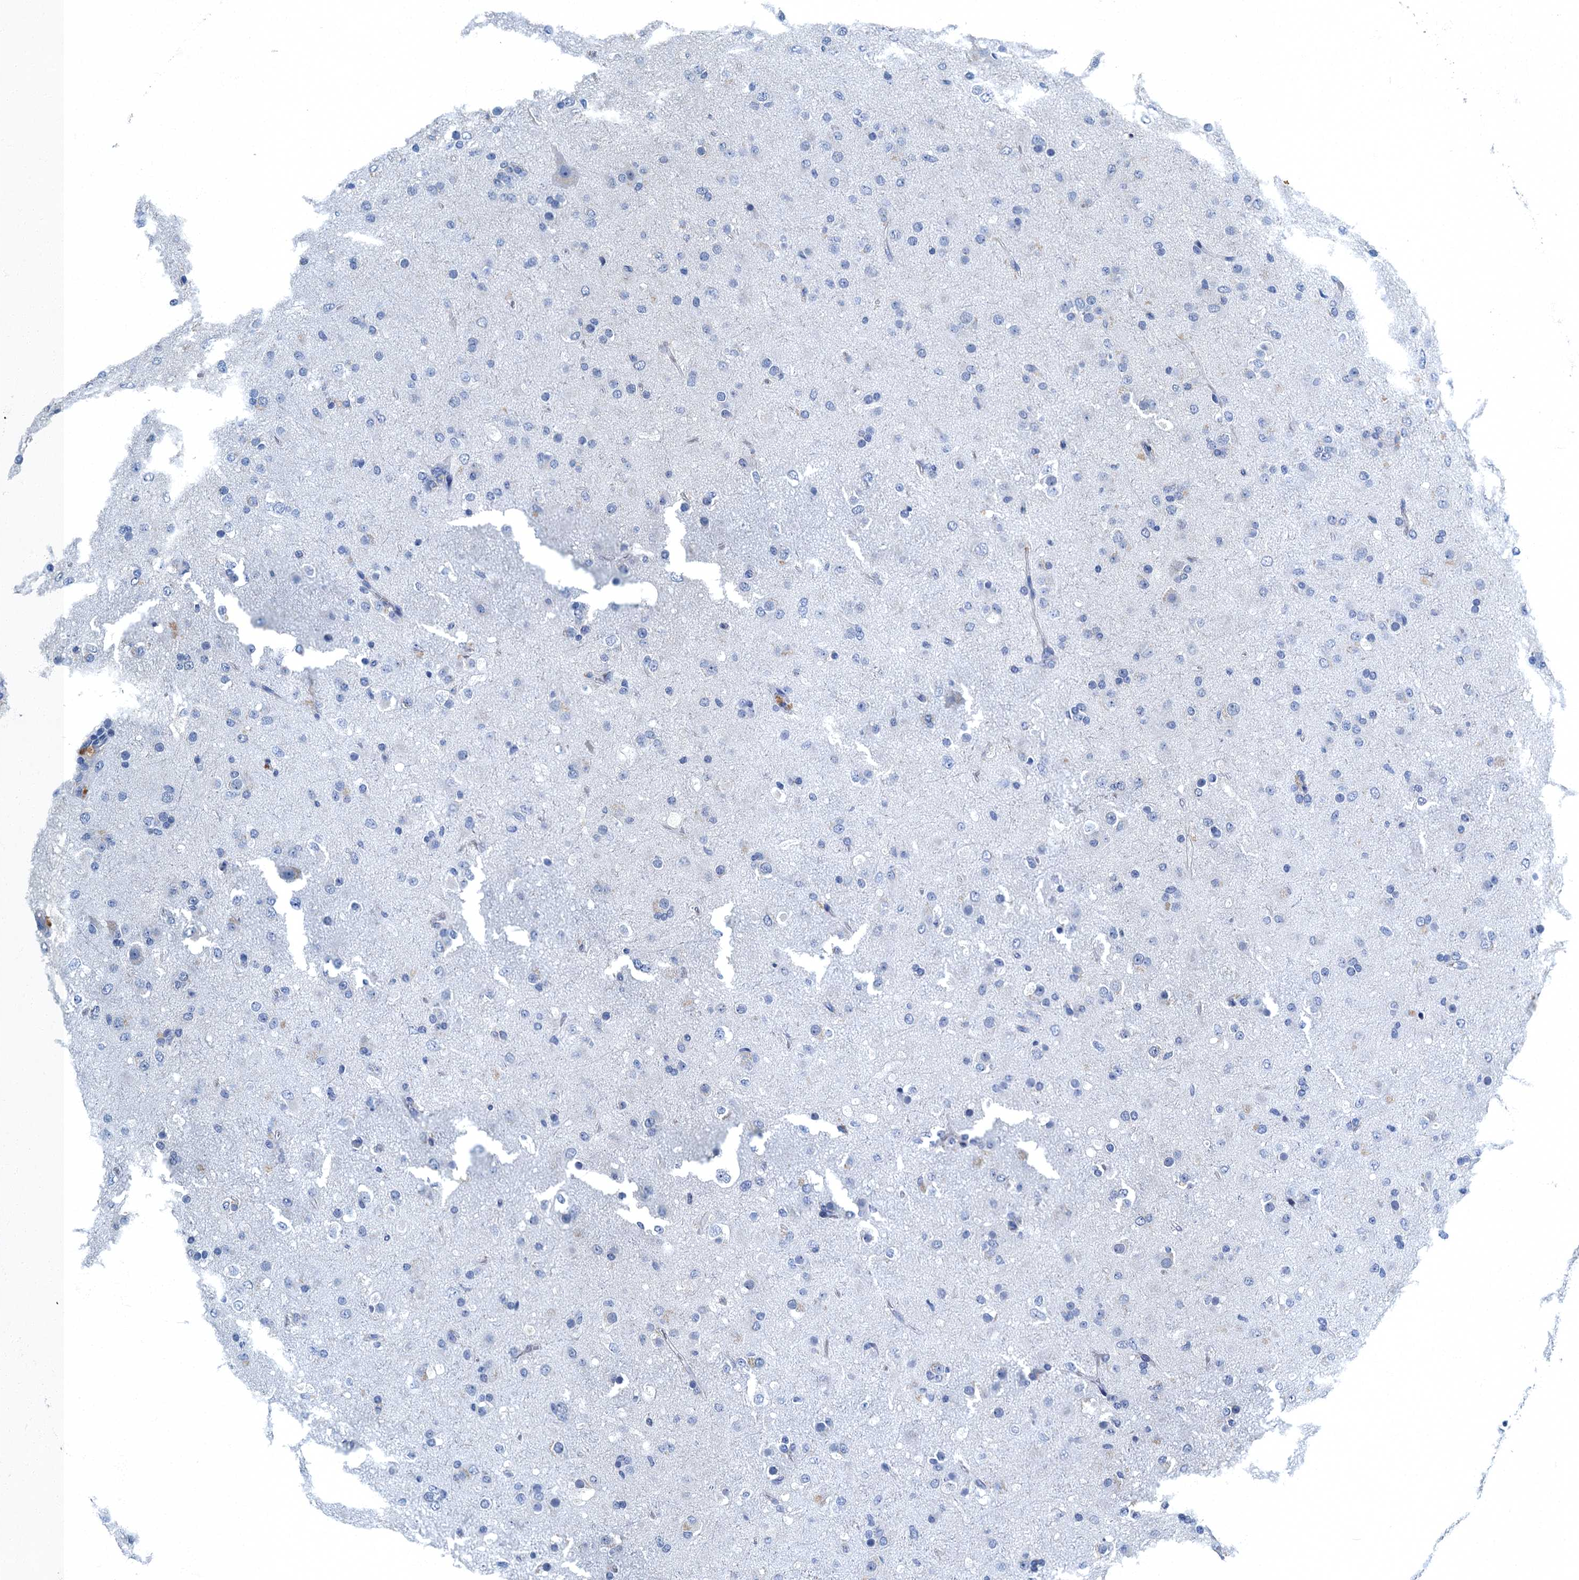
{"staining": {"intensity": "negative", "quantity": "none", "location": "none"}, "tissue": "glioma", "cell_type": "Tumor cells", "image_type": "cancer", "snomed": [{"axis": "morphology", "description": "Glioma, malignant, Low grade"}, {"axis": "topography", "description": "Brain"}], "caption": "DAB (3,3'-diaminobenzidine) immunohistochemical staining of malignant glioma (low-grade) shows no significant staining in tumor cells.", "gene": "GADL1", "patient": {"sex": "male", "age": 65}}